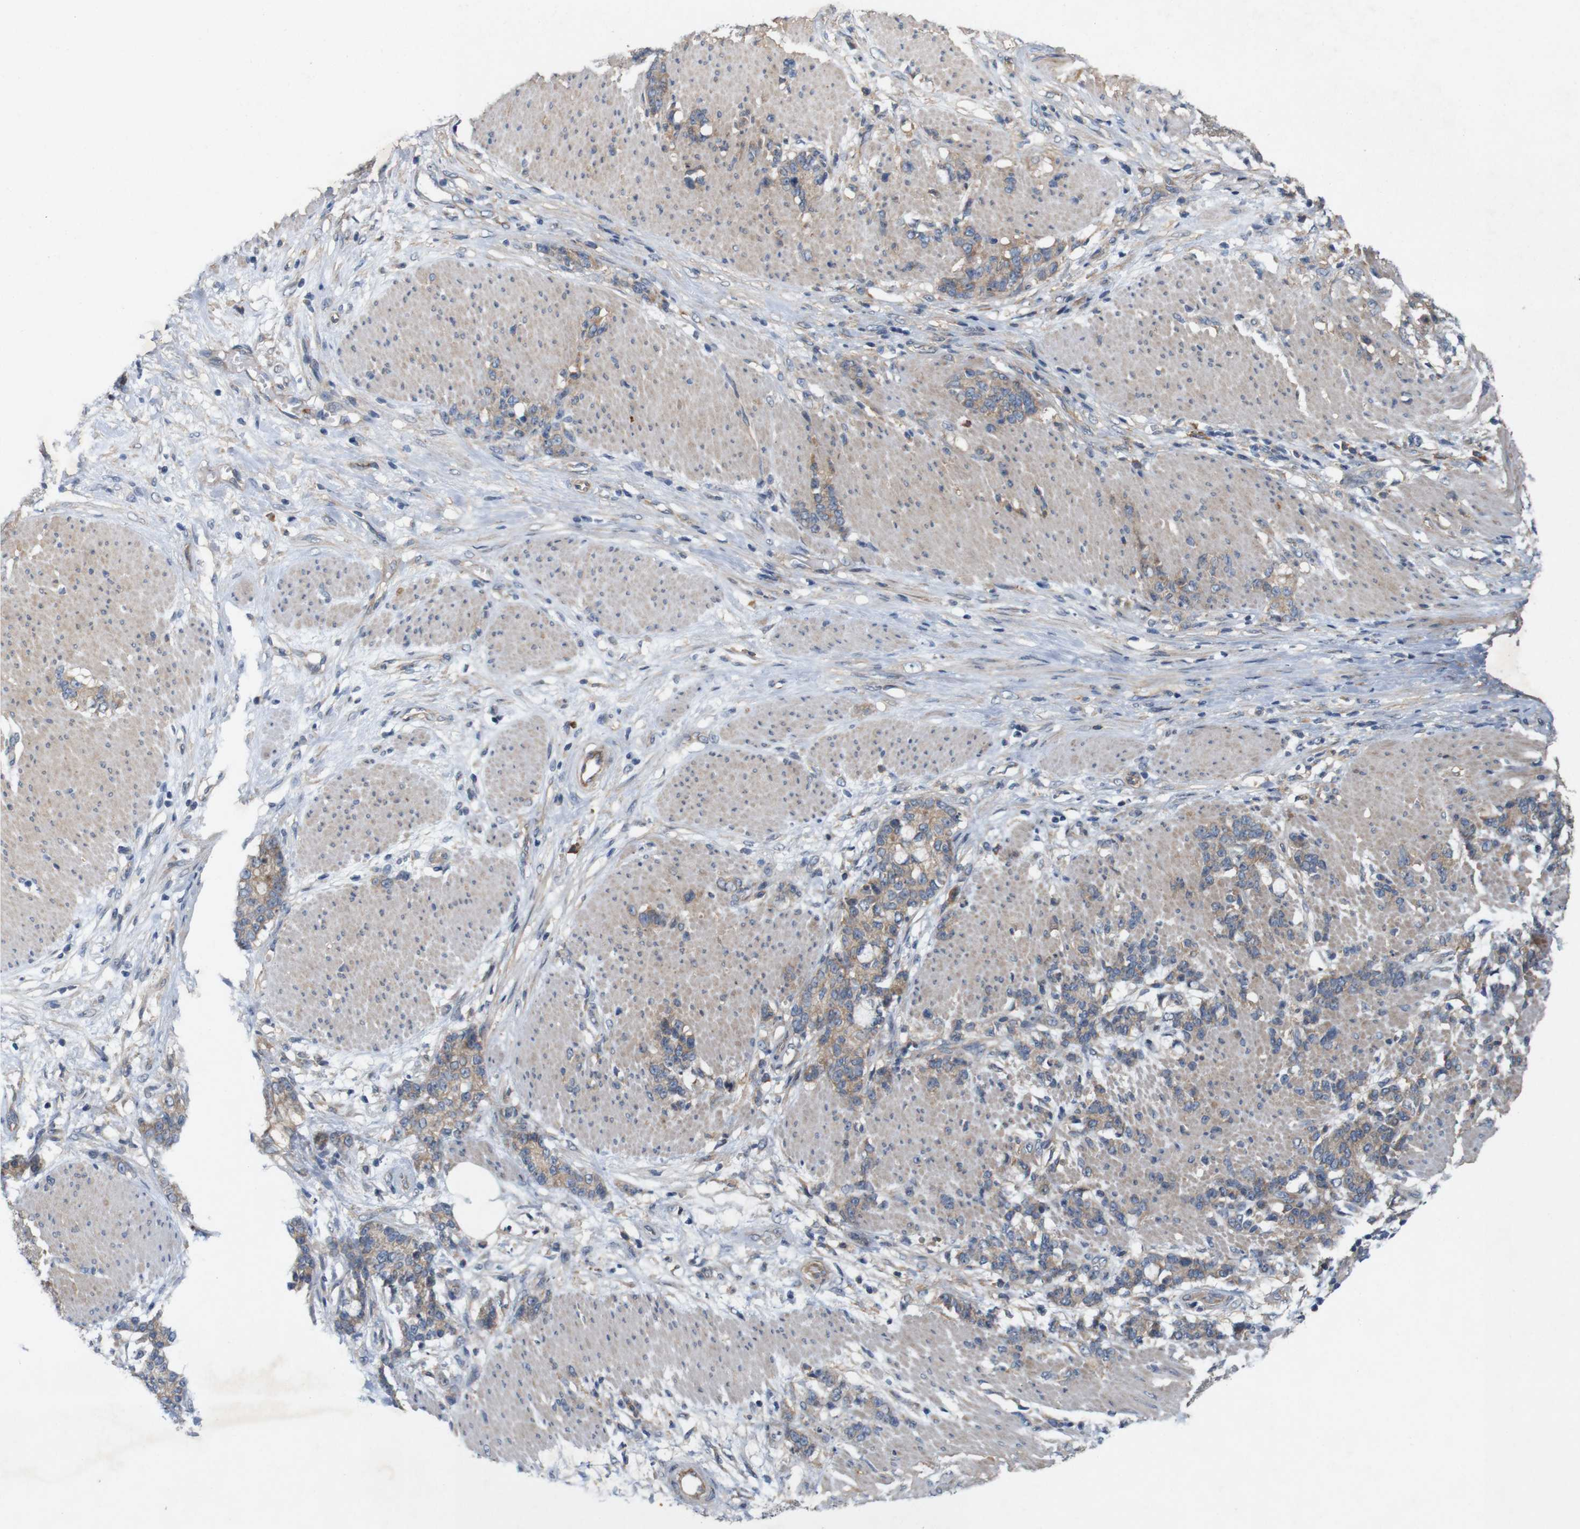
{"staining": {"intensity": "moderate", "quantity": ">75%", "location": "cytoplasmic/membranous"}, "tissue": "stomach cancer", "cell_type": "Tumor cells", "image_type": "cancer", "snomed": [{"axis": "morphology", "description": "Adenocarcinoma, NOS"}, {"axis": "topography", "description": "Stomach, lower"}], "caption": "An immunohistochemistry (IHC) histopathology image of tumor tissue is shown. Protein staining in brown shows moderate cytoplasmic/membranous positivity in stomach cancer within tumor cells. The protein of interest is shown in brown color, while the nuclei are stained blue.", "gene": "SIGLEC8", "patient": {"sex": "male", "age": 88}}